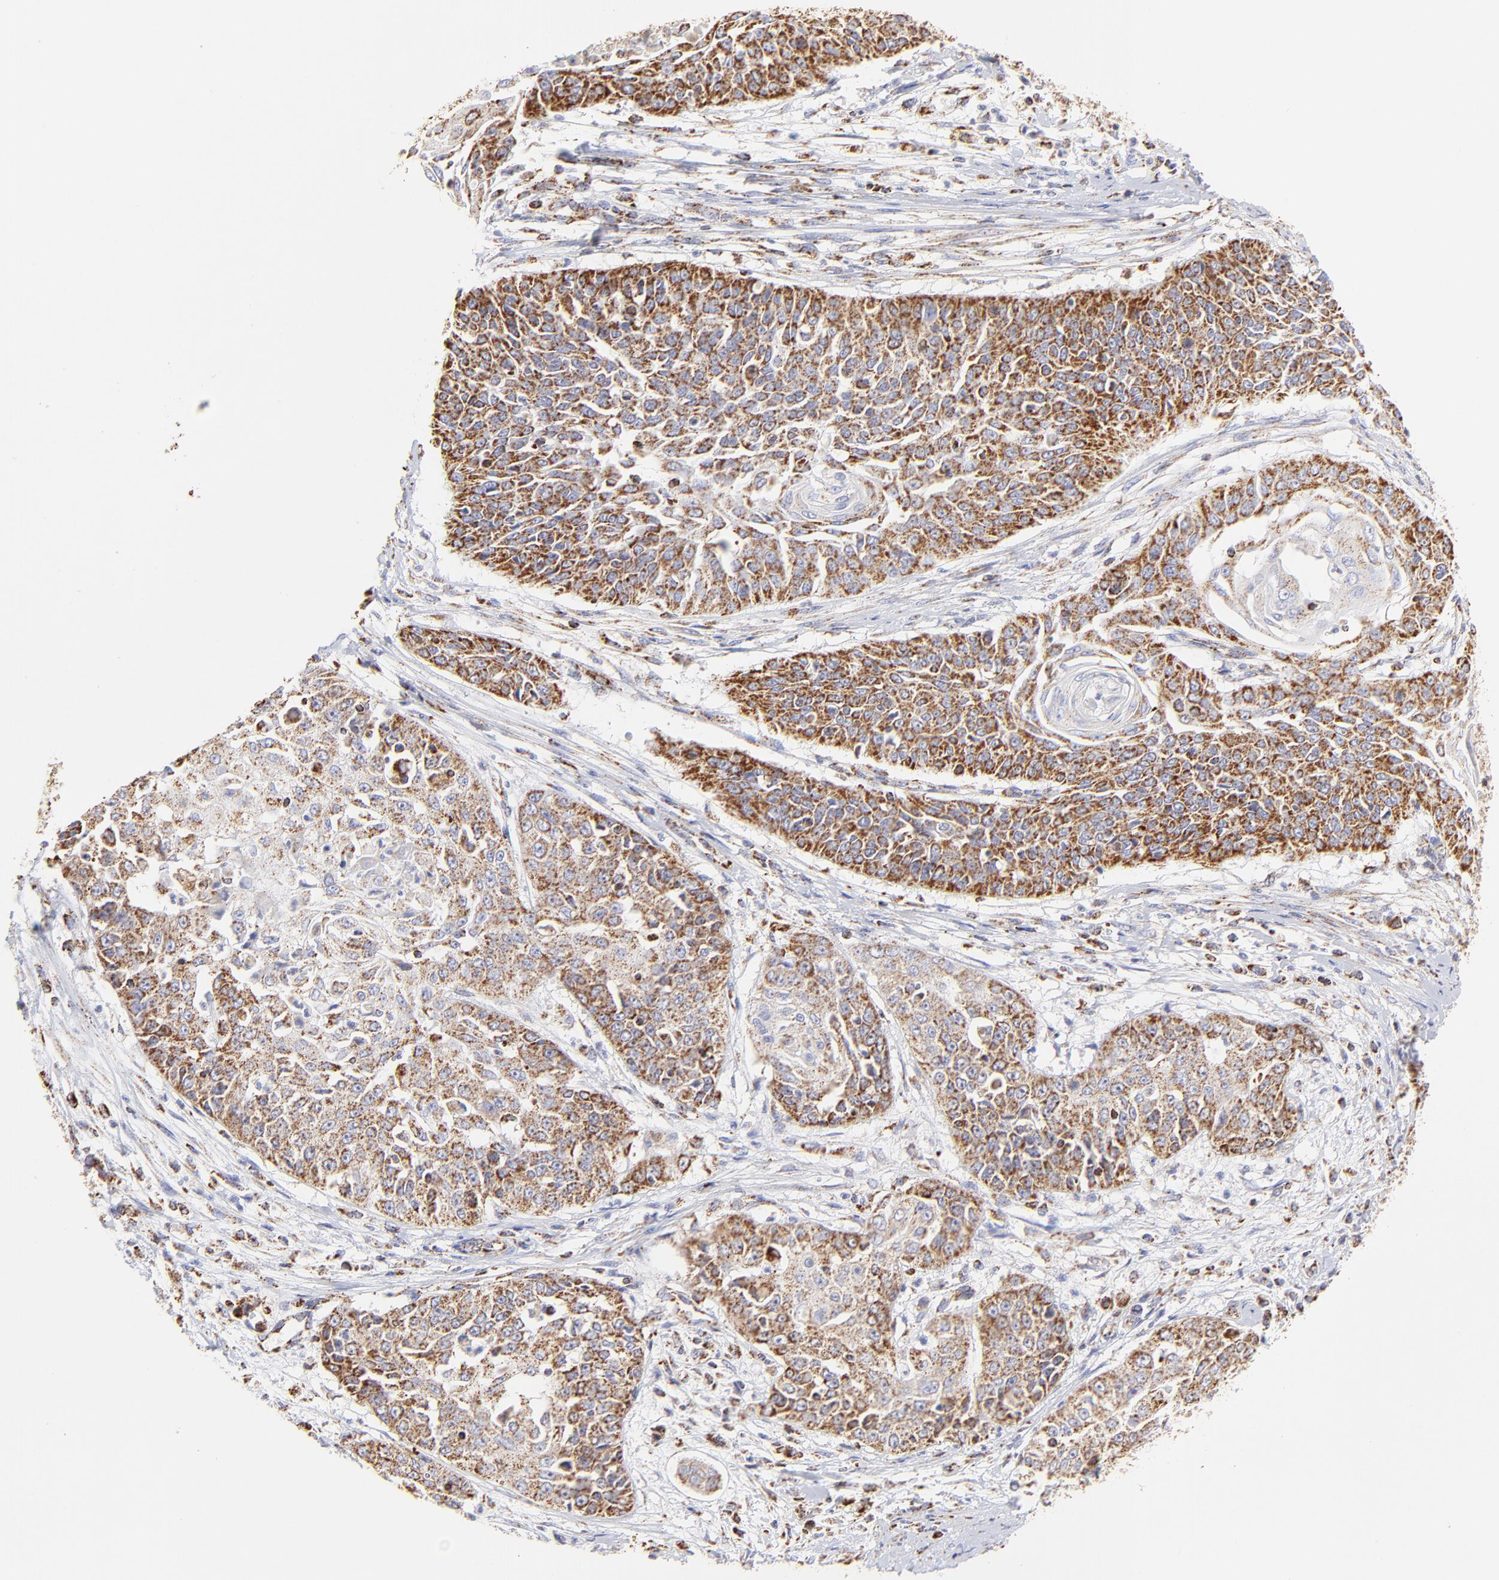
{"staining": {"intensity": "moderate", "quantity": ">75%", "location": "cytoplasmic/membranous"}, "tissue": "cervical cancer", "cell_type": "Tumor cells", "image_type": "cancer", "snomed": [{"axis": "morphology", "description": "Squamous cell carcinoma, NOS"}, {"axis": "topography", "description": "Cervix"}], "caption": "Moderate cytoplasmic/membranous protein positivity is appreciated in about >75% of tumor cells in squamous cell carcinoma (cervical). The protein of interest is shown in brown color, while the nuclei are stained blue.", "gene": "ECH1", "patient": {"sex": "female", "age": 64}}